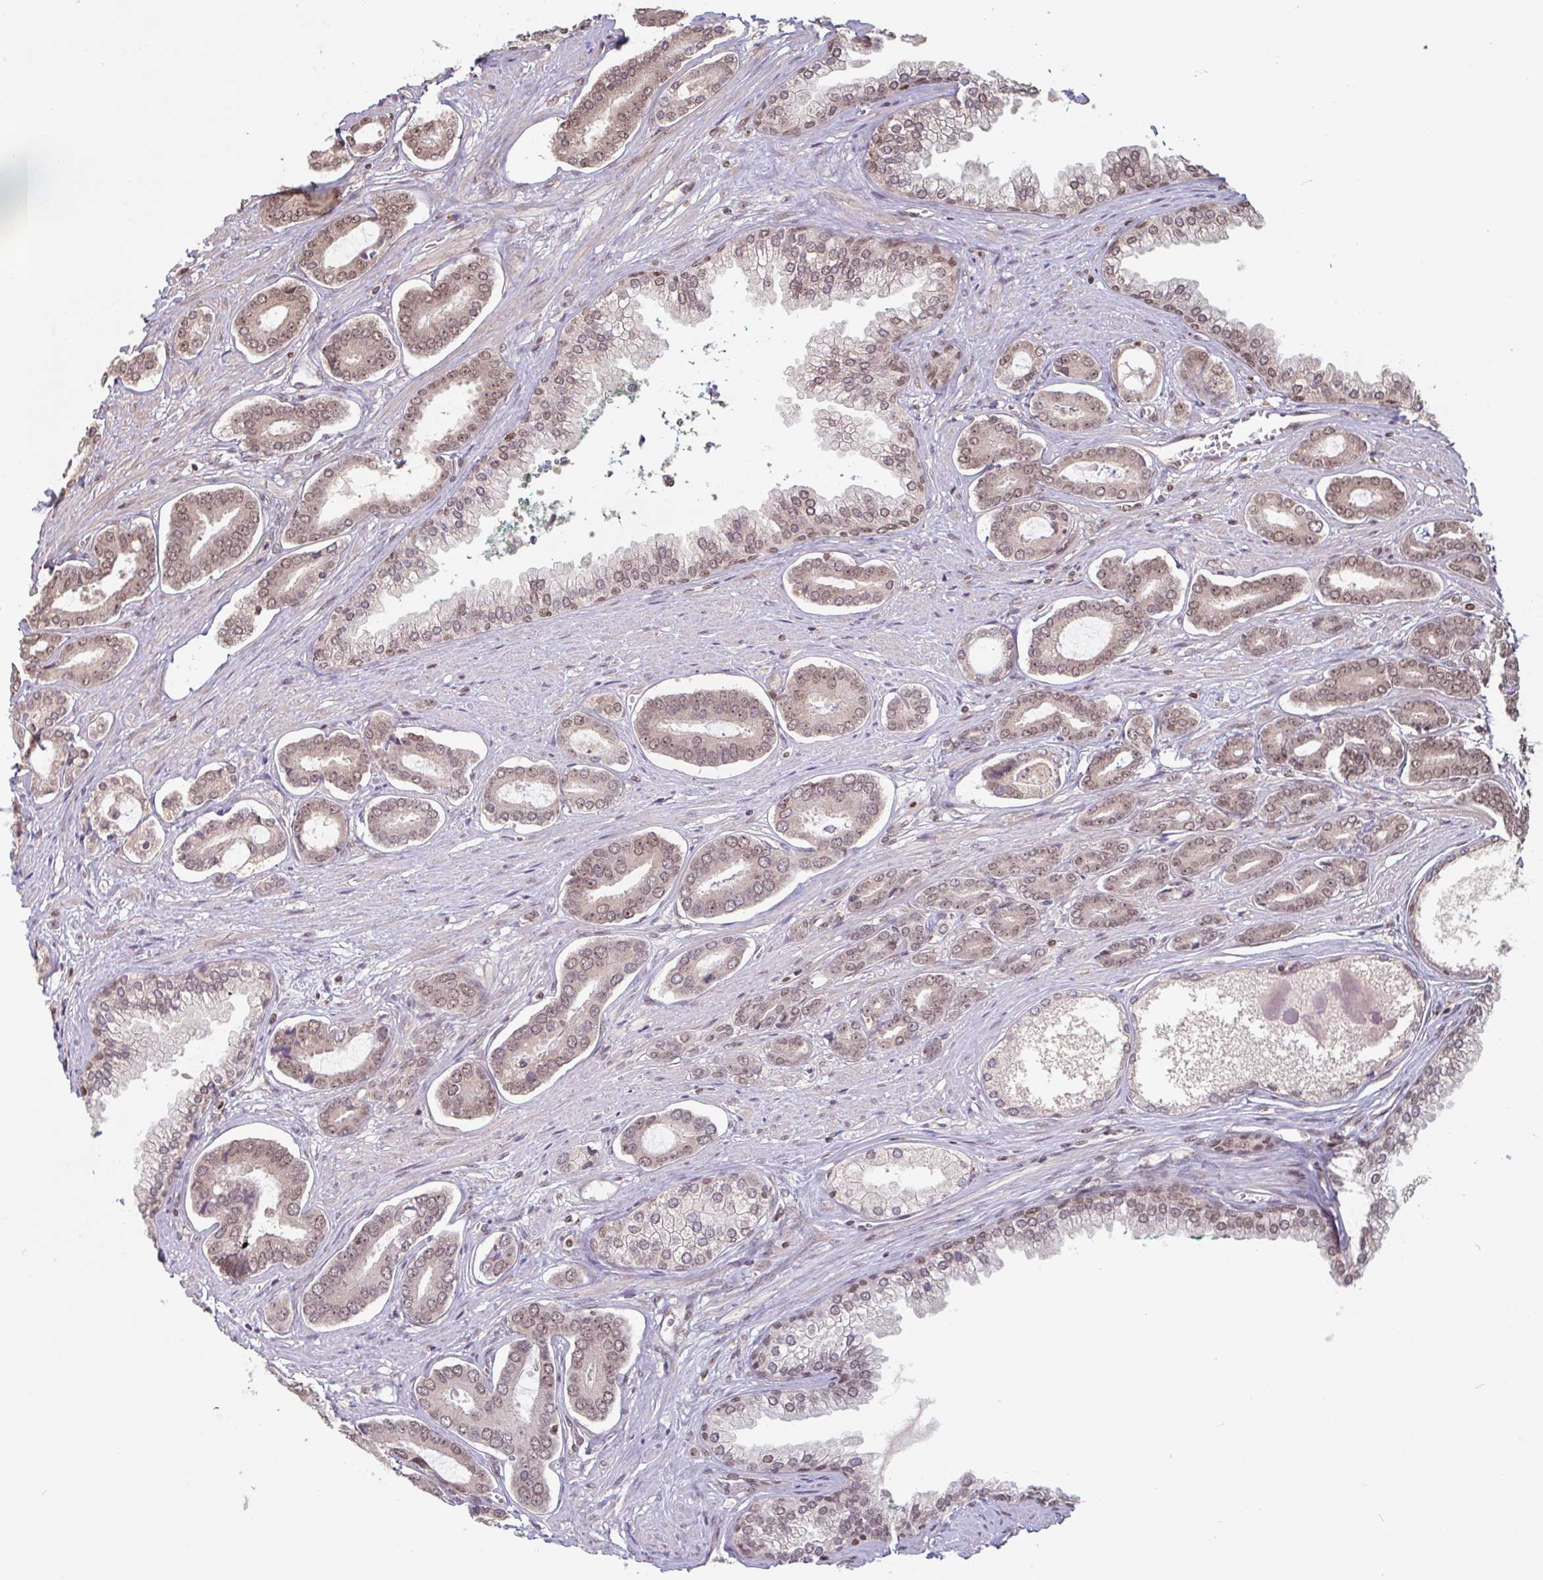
{"staining": {"intensity": "moderate", "quantity": ">75%", "location": "nuclear"}, "tissue": "prostate cancer", "cell_type": "Tumor cells", "image_type": "cancer", "snomed": [{"axis": "morphology", "description": "Adenocarcinoma, NOS"}, {"axis": "topography", "description": "Prostate and seminal vesicle, NOS"}], "caption": "Protein staining of prostate cancer tissue demonstrates moderate nuclear staining in about >75% of tumor cells.", "gene": "DR1", "patient": {"sex": "male", "age": 76}}